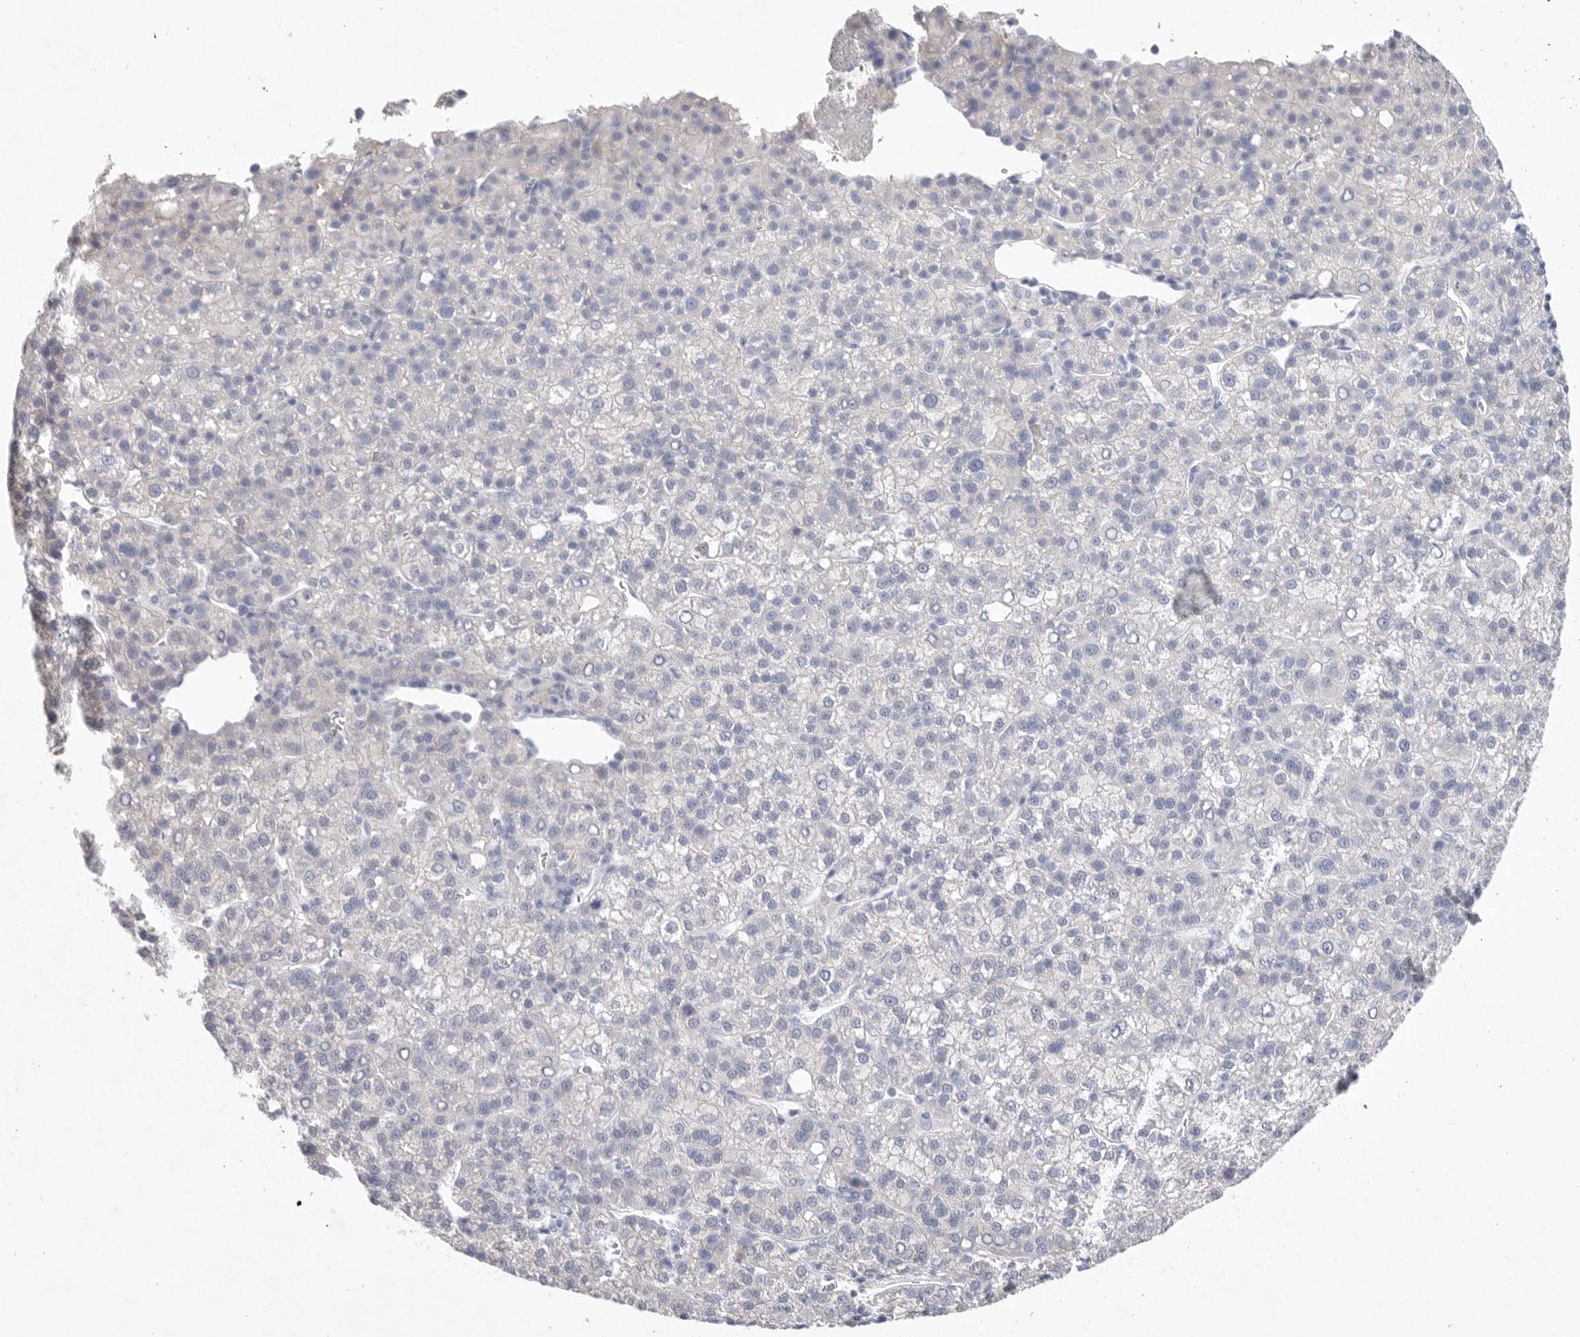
{"staining": {"intensity": "negative", "quantity": "none", "location": "none"}, "tissue": "liver cancer", "cell_type": "Tumor cells", "image_type": "cancer", "snomed": [{"axis": "morphology", "description": "Carcinoma, Hepatocellular, NOS"}, {"axis": "topography", "description": "Liver"}], "caption": "A histopathology image of liver cancer stained for a protein exhibits no brown staining in tumor cells.", "gene": "CAMK2B", "patient": {"sex": "female", "age": 58}}